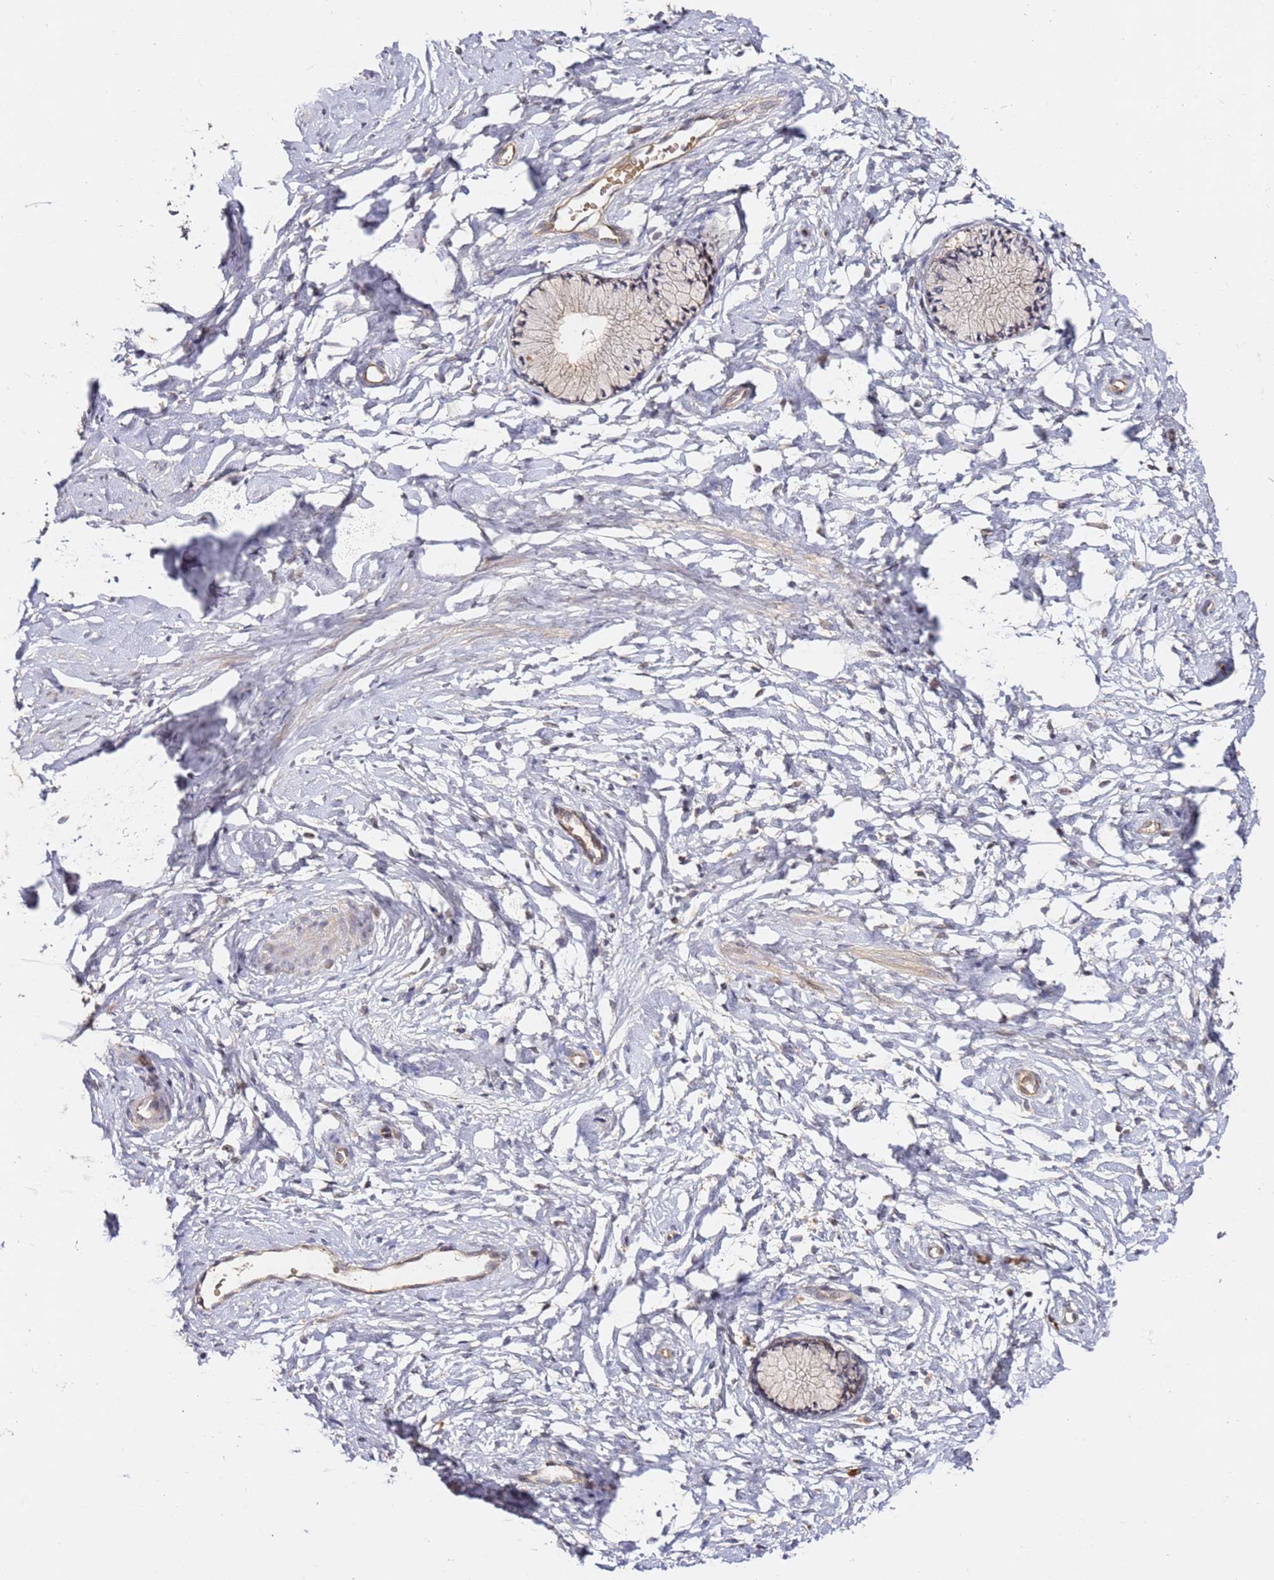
{"staining": {"intensity": "weak", "quantity": "25%-75%", "location": "cytoplasmic/membranous"}, "tissue": "cervix", "cell_type": "Glandular cells", "image_type": "normal", "snomed": [{"axis": "morphology", "description": "Normal tissue, NOS"}, {"axis": "topography", "description": "Cervix"}], "caption": "Weak cytoplasmic/membranous protein expression is seen in approximately 25%-75% of glandular cells in cervix.", "gene": "OSBPL2", "patient": {"sex": "female", "age": 33}}